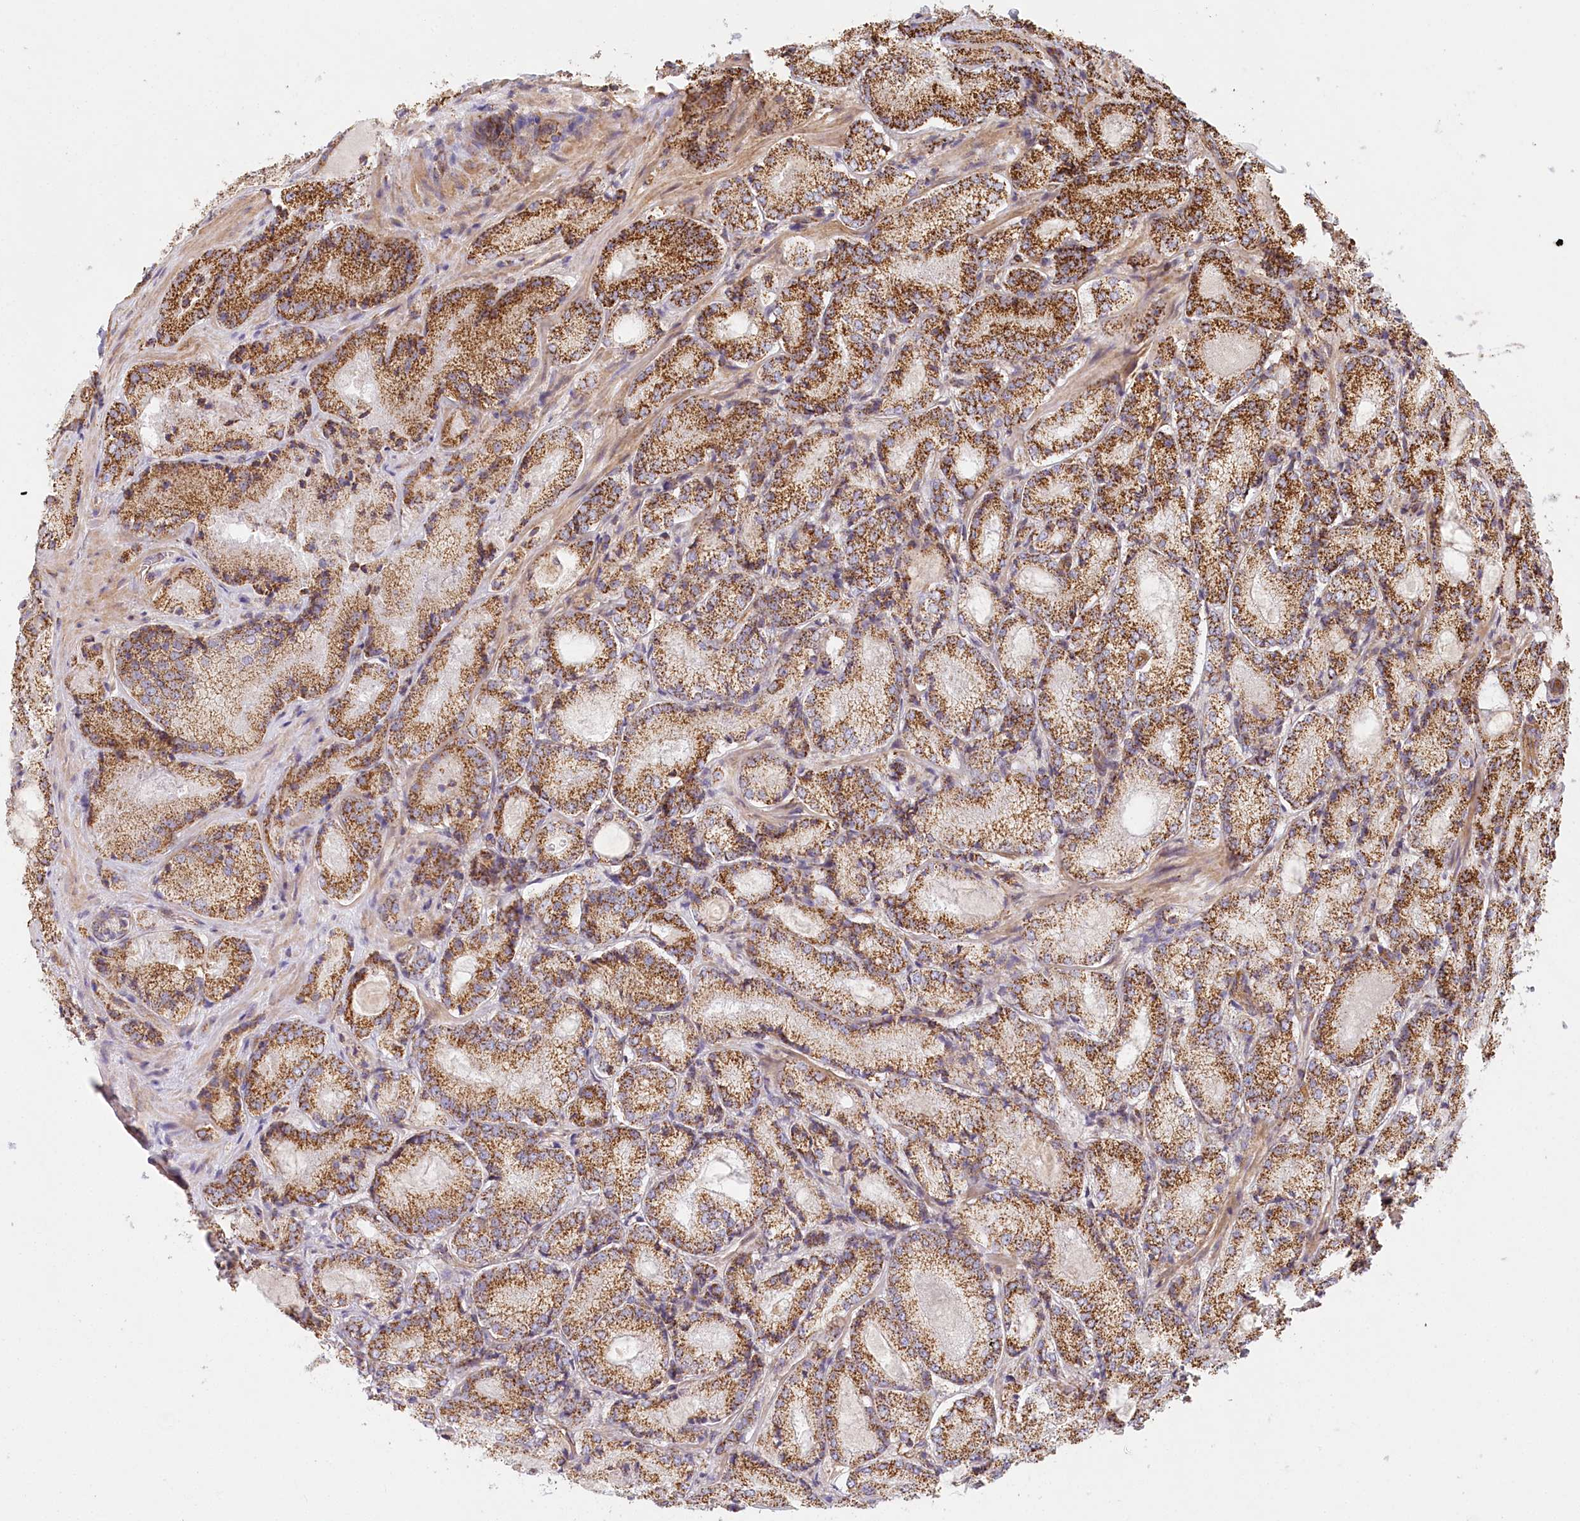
{"staining": {"intensity": "strong", "quantity": ">75%", "location": "cytoplasmic/membranous"}, "tissue": "prostate cancer", "cell_type": "Tumor cells", "image_type": "cancer", "snomed": [{"axis": "morphology", "description": "Adenocarcinoma, Low grade"}, {"axis": "topography", "description": "Prostate"}], "caption": "This photomicrograph shows immunohistochemistry (IHC) staining of human prostate cancer (adenocarcinoma (low-grade)), with high strong cytoplasmic/membranous positivity in approximately >75% of tumor cells.", "gene": "UMPS", "patient": {"sex": "male", "age": 74}}